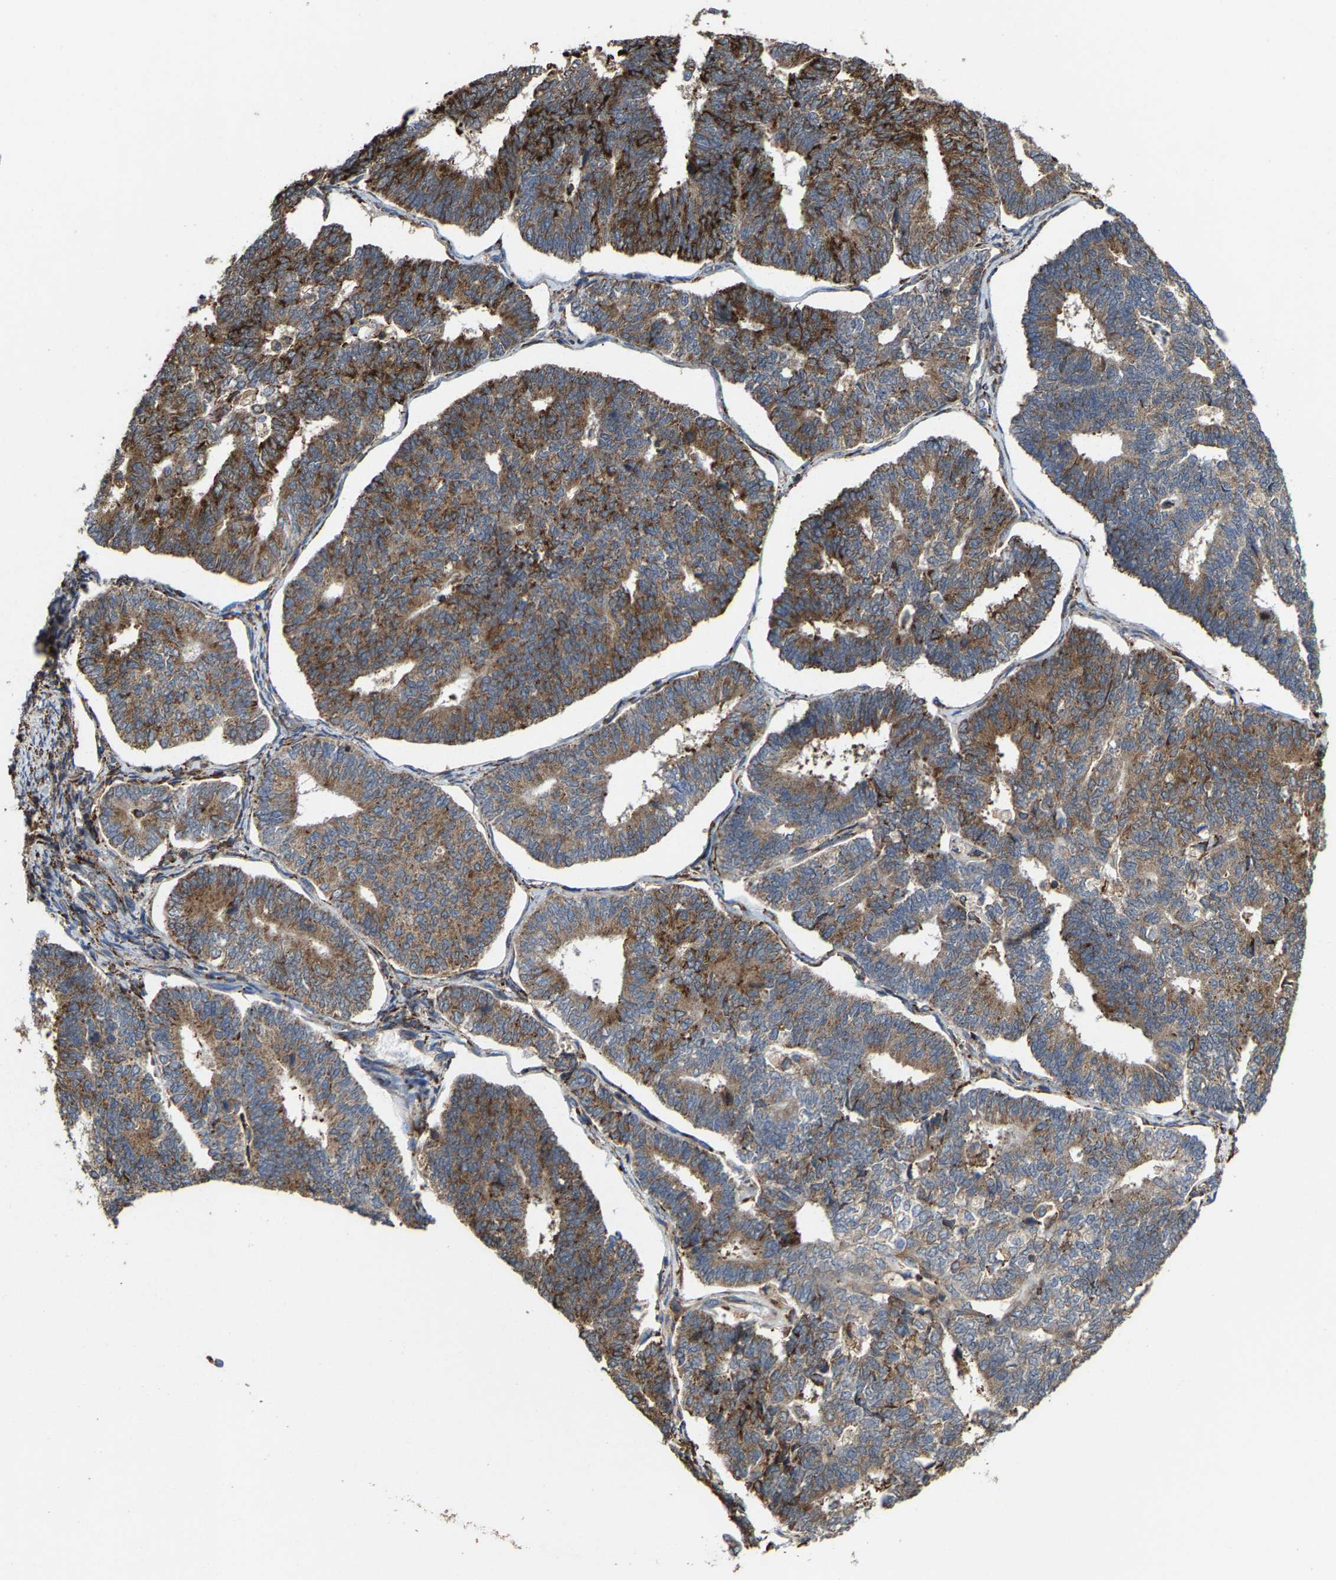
{"staining": {"intensity": "moderate", "quantity": ">75%", "location": "cytoplasmic/membranous"}, "tissue": "endometrial cancer", "cell_type": "Tumor cells", "image_type": "cancer", "snomed": [{"axis": "morphology", "description": "Adenocarcinoma, NOS"}, {"axis": "topography", "description": "Endometrium"}], "caption": "Immunohistochemical staining of endometrial cancer shows medium levels of moderate cytoplasmic/membranous expression in approximately >75% of tumor cells.", "gene": "FGD3", "patient": {"sex": "female", "age": 70}}